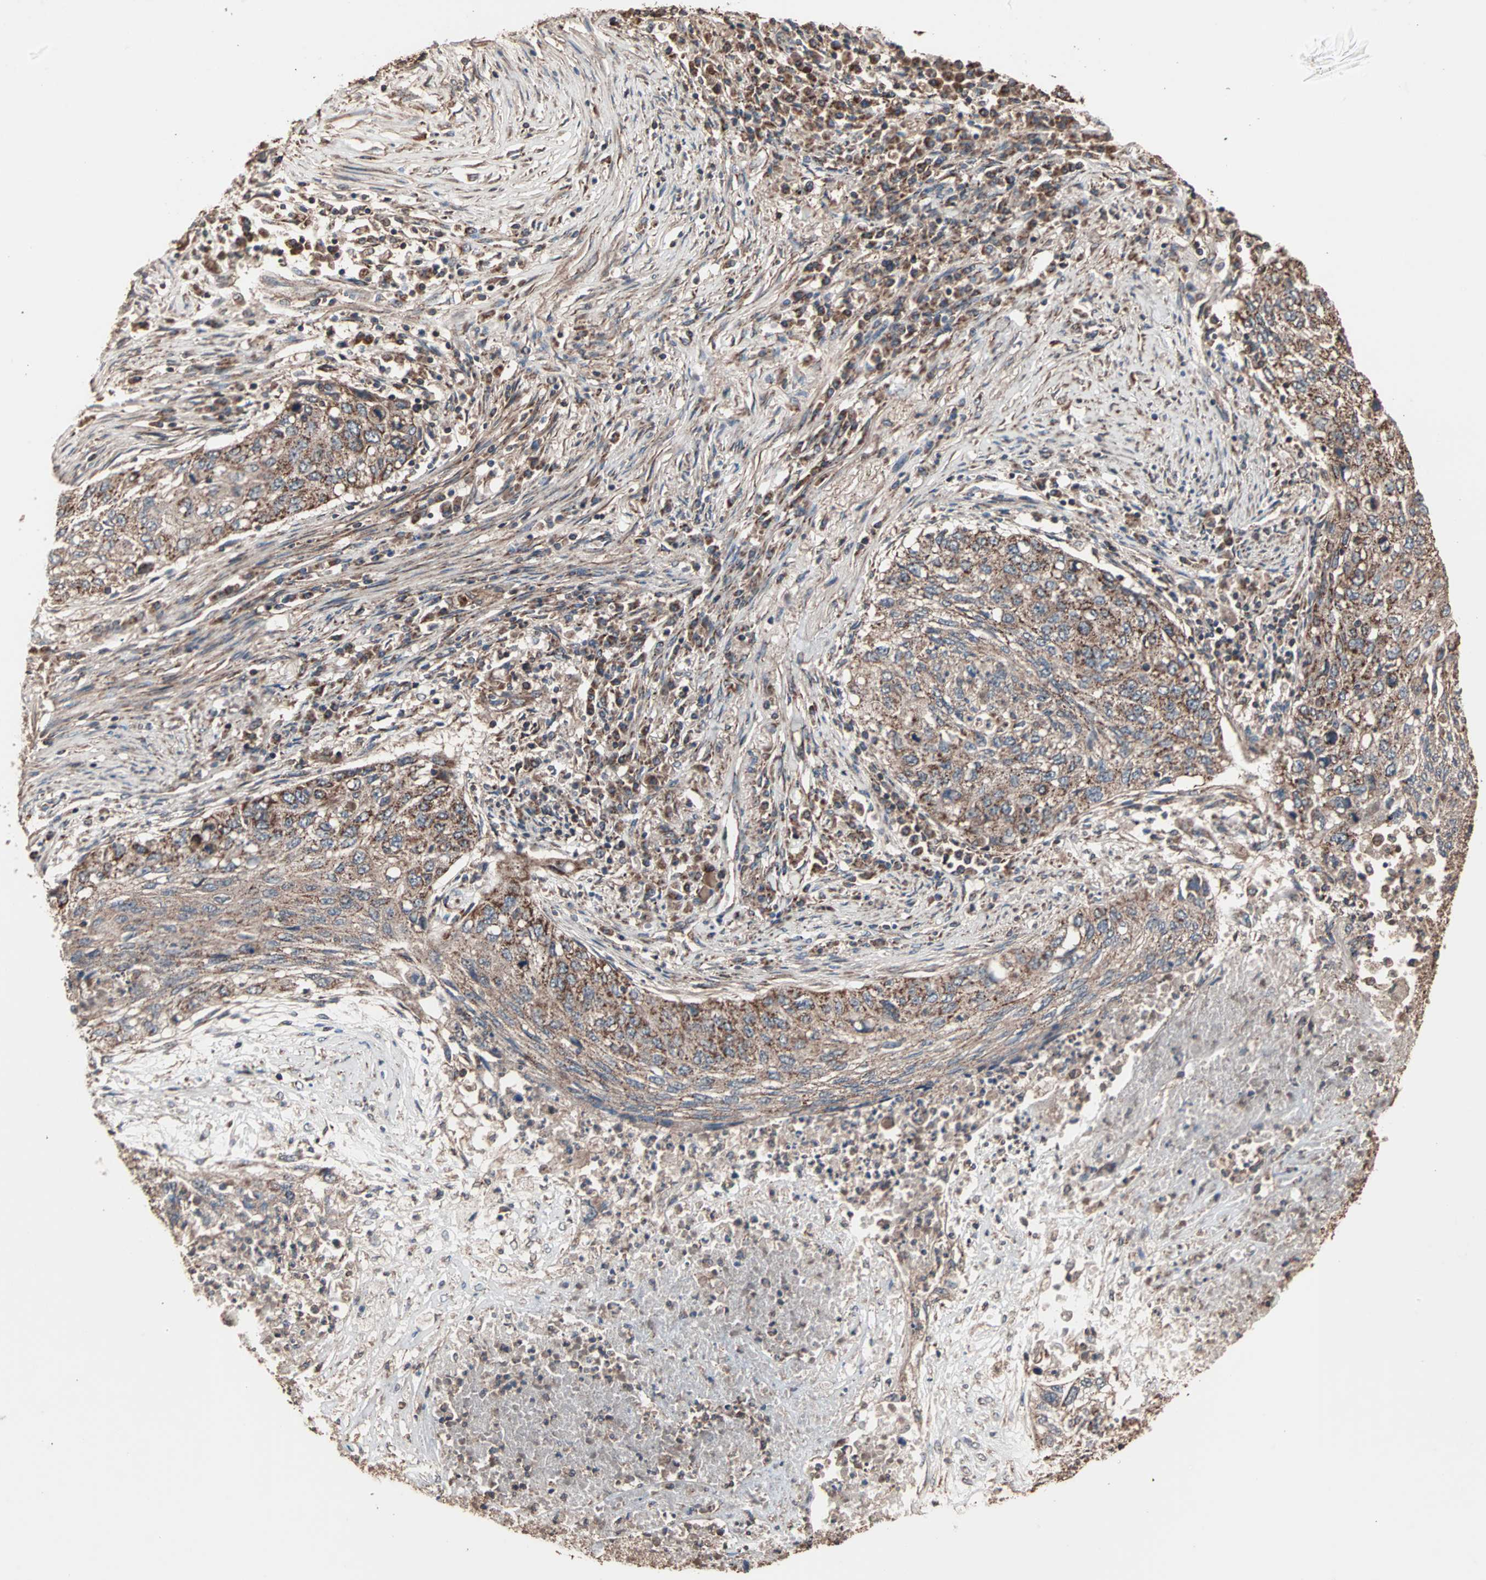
{"staining": {"intensity": "moderate", "quantity": ">75%", "location": "cytoplasmic/membranous"}, "tissue": "lung cancer", "cell_type": "Tumor cells", "image_type": "cancer", "snomed": [{"axis": "morphology", "description": "Squamous cell carcinoma, NOS"}, {"axis": "topography", "description": "Lung"}], "caption": "A brown stain labels moderate cytoplasmic/membranous staining of a protein in human lung cancer tumor cells.", "gene": "MRPL2", "patient": {"sex": "female", "age": 63}}